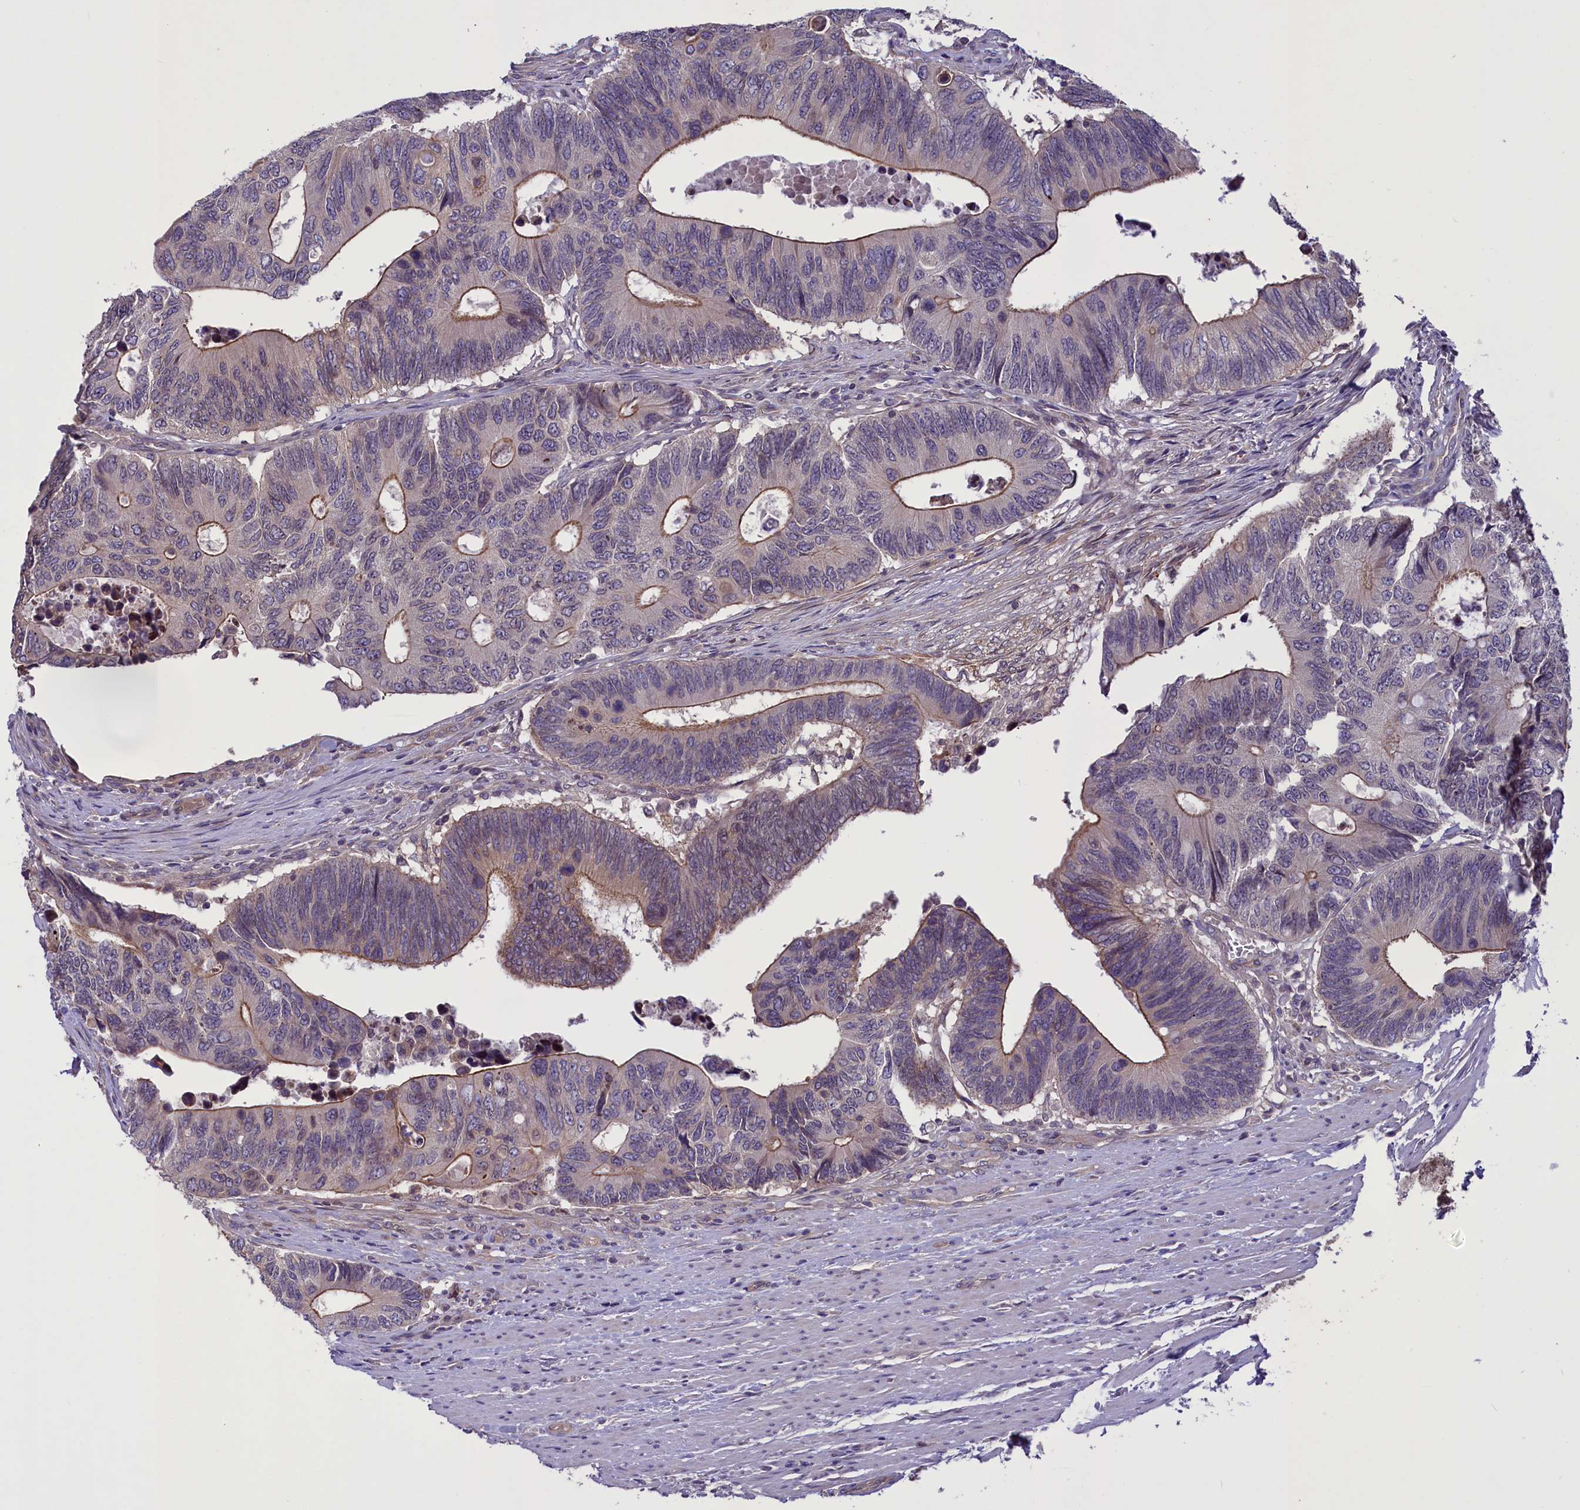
{"staining": {"intensity": "moderate", "quantity": "25%-75%", "location": "cytoplasmic/membranous"}, "tissue": "colorectal cancer", "cell_type": "Tumor cells", "image_type": "cancer", "snomed": [{"axis": "morphology", "description": "Adenocarcinoma, NOS"}, {"axis": "topography", "description": "Colon"}], "caption": "Colorectal cancer stained with DAB immunohistochemistry demonstrates medium levels of moderate cytoplasmic/membranous positivity in approximately 25%-75% of tumor cells.", "gene": "CCDC125", "patient": {"sex": "male", "age": 87}}